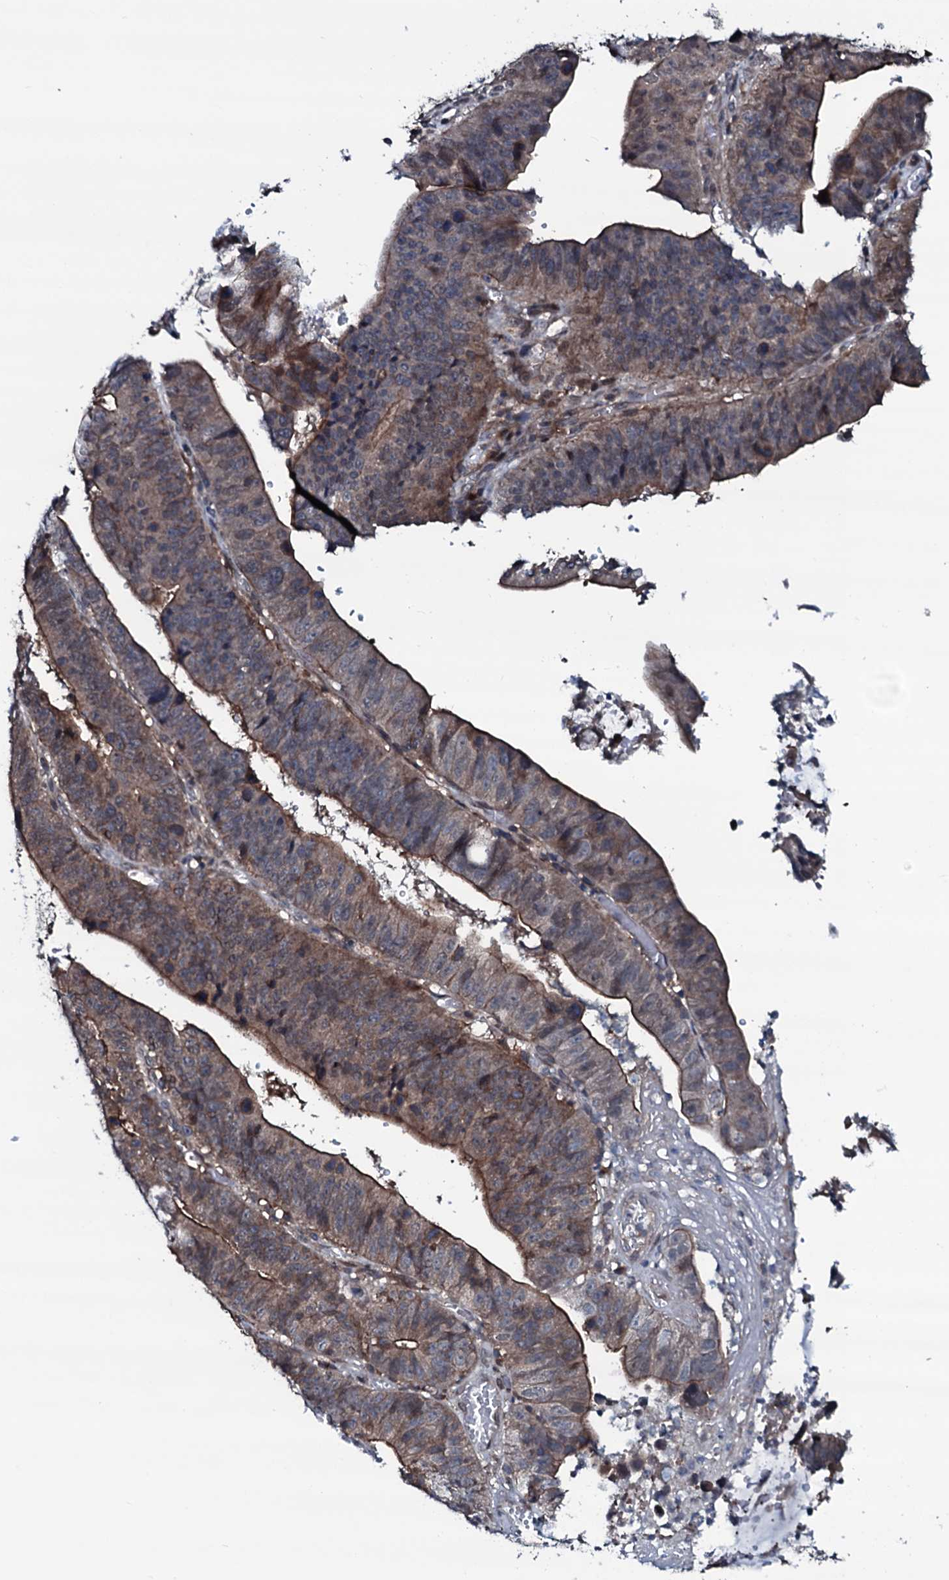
{"staining": {"intensity": "moderate", "quantity": "25%-75%", "location": "cytoplasmic/membranous"}, "tissue": "stomach cancer", "cell_type": "Tumor cells", "image_type": "cancer", "snomed": [{"axis": "morphology", "description": "Adenocarcinoma, NOS"}, {"axis": "topography", "description": "Stomach"}], "caption": "This is an image of immunohistochemistry (IHC) staining of stomach adenocarcinoma, which shows moderate expression in the cytoplasmic/membranous of tumor cells.", "gene": "OGFOD2", "patient": {"sex": "male", "age": 59}}